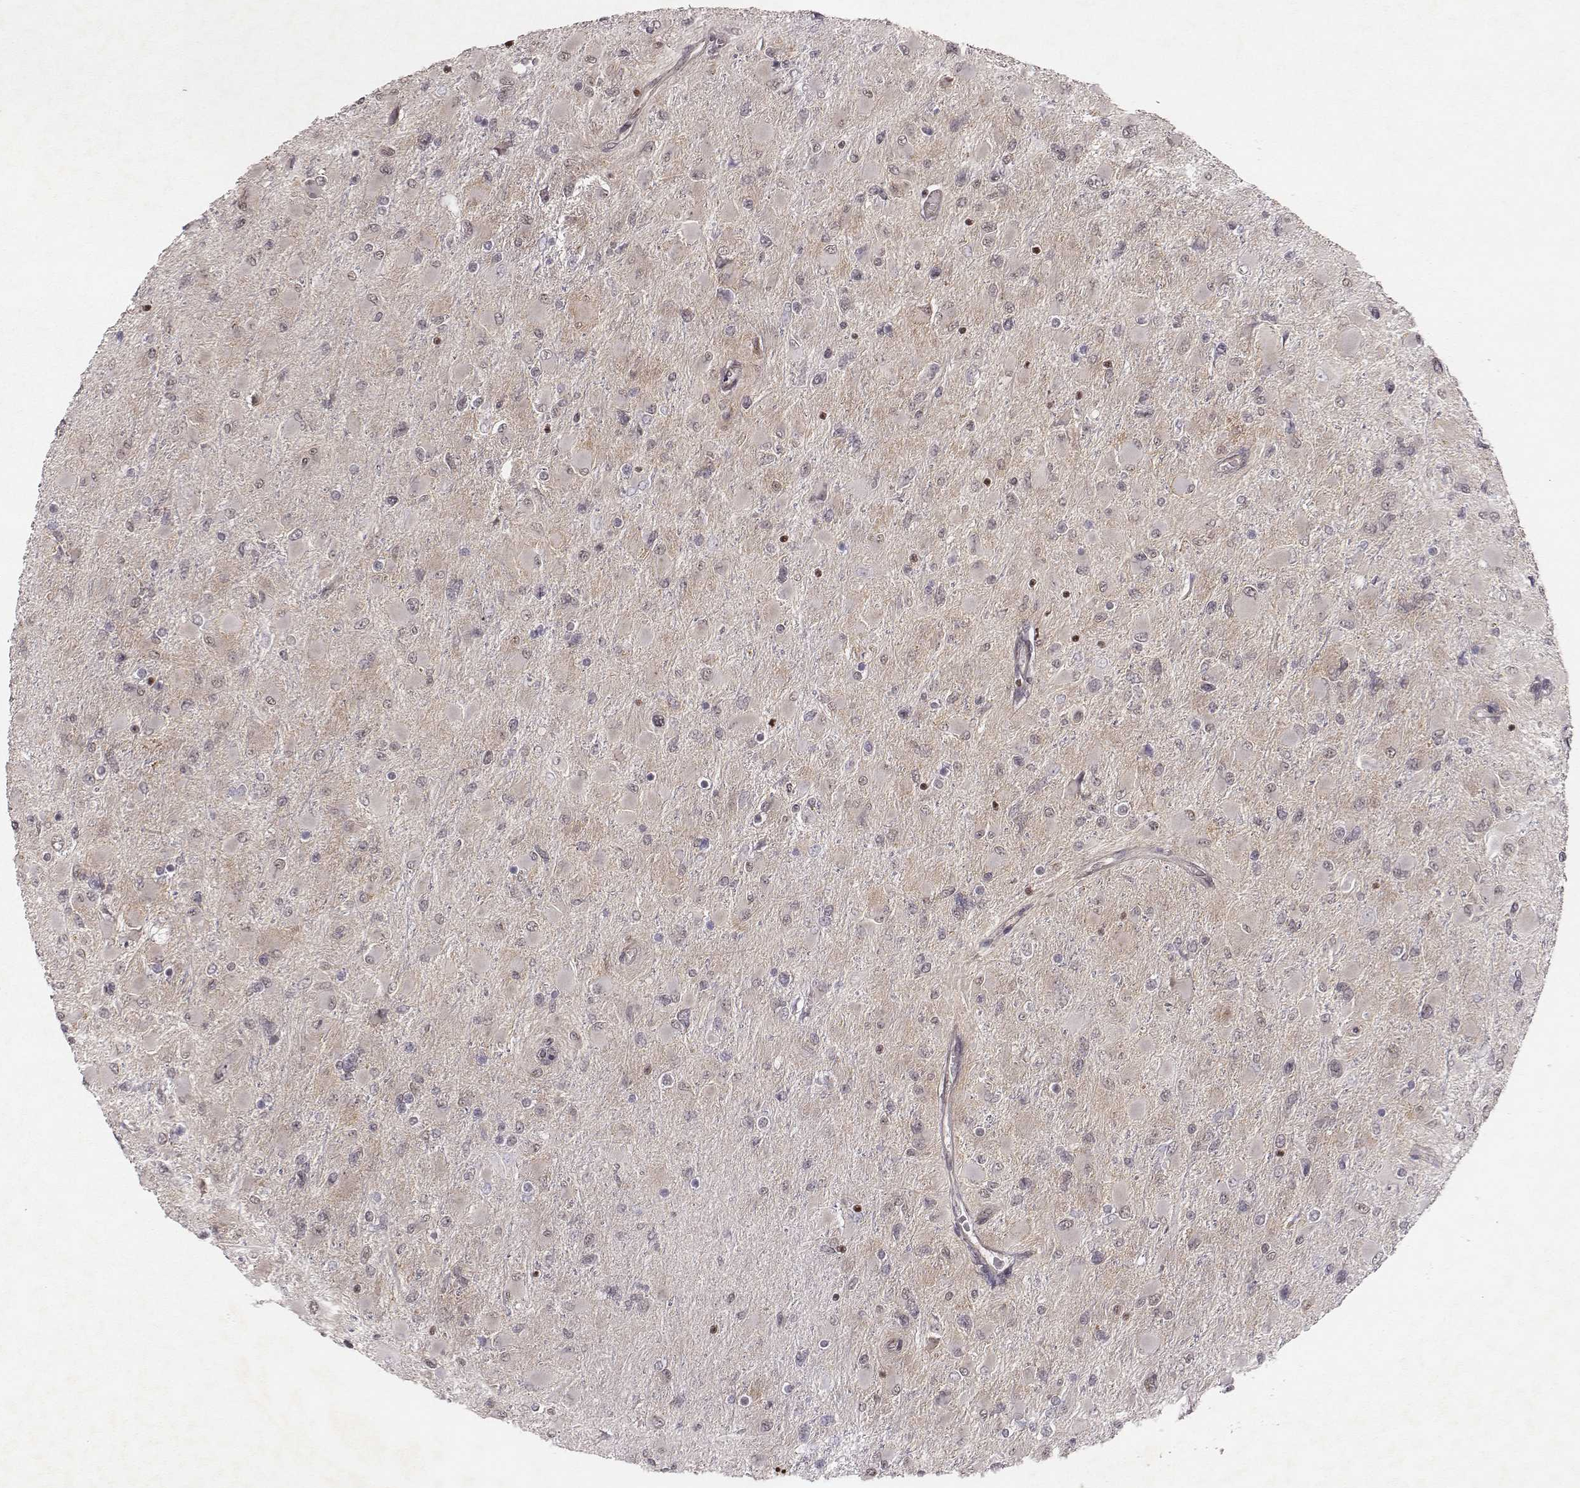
{"staining": {"intensity": "negative", "quantity": "none", "location": "none"}, "tissue": "glioma", "cell_type": "Tumor cells", "image_type": "cancer", "snomed": [{"axis": "morphology", "description": "Glioma, malignant, High grade"}, {"axis": "topography", "description": "Cerebral cortex"}], "caption": "Immunohistochemistry photomicrograph of neoplastic tissue: malignant glioma (high-grade) stained with DAB (3,3'-diaminobenzidine) displays no significant protein staining in tumor cells.", "gene": "WDR59", "patient": {"sex": "female", "age": 36}}